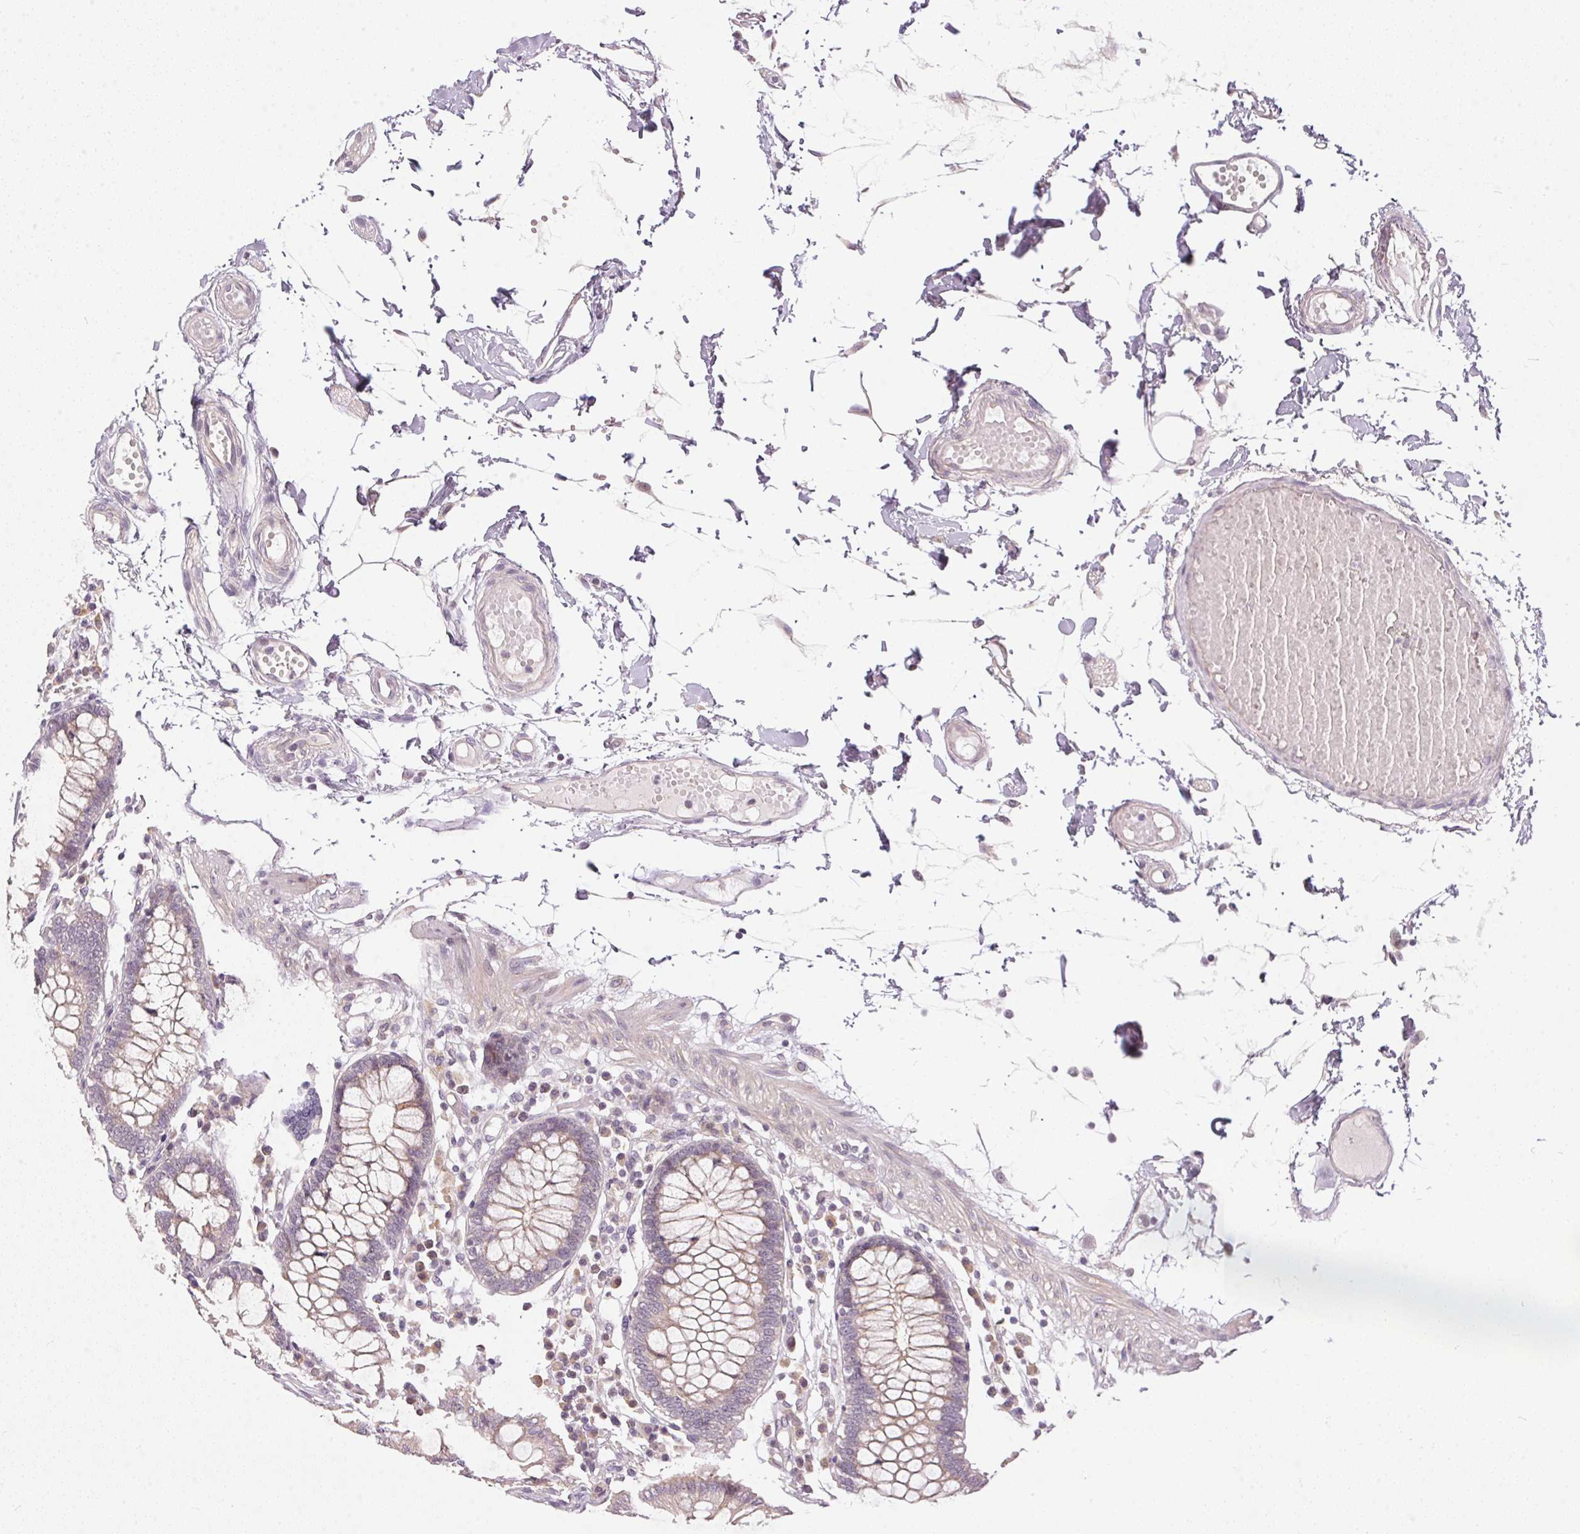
{"staining": {"intensity": "weak", "quantity": "25%-75%", "location": "cytoplasmic/membranous"}, "tissue": "colon", "cell_type": "Endothelial cells", "image_type": "normal", "snomed": [{"axis": "morphology", "description": "Normal tissue, NOS"}, {"axis": "morphology", "description": "Adenocarcinoma, NOS"}, {"axis": "topography", "description": "Colon"}], "caption": "Protein staining of normal colon displays weak cytoplasmic/membranous positivity in about 25%-75% of endothelial cells.", "gene": "TTC23L", "patient": {"sex": "male", "age": 83}}